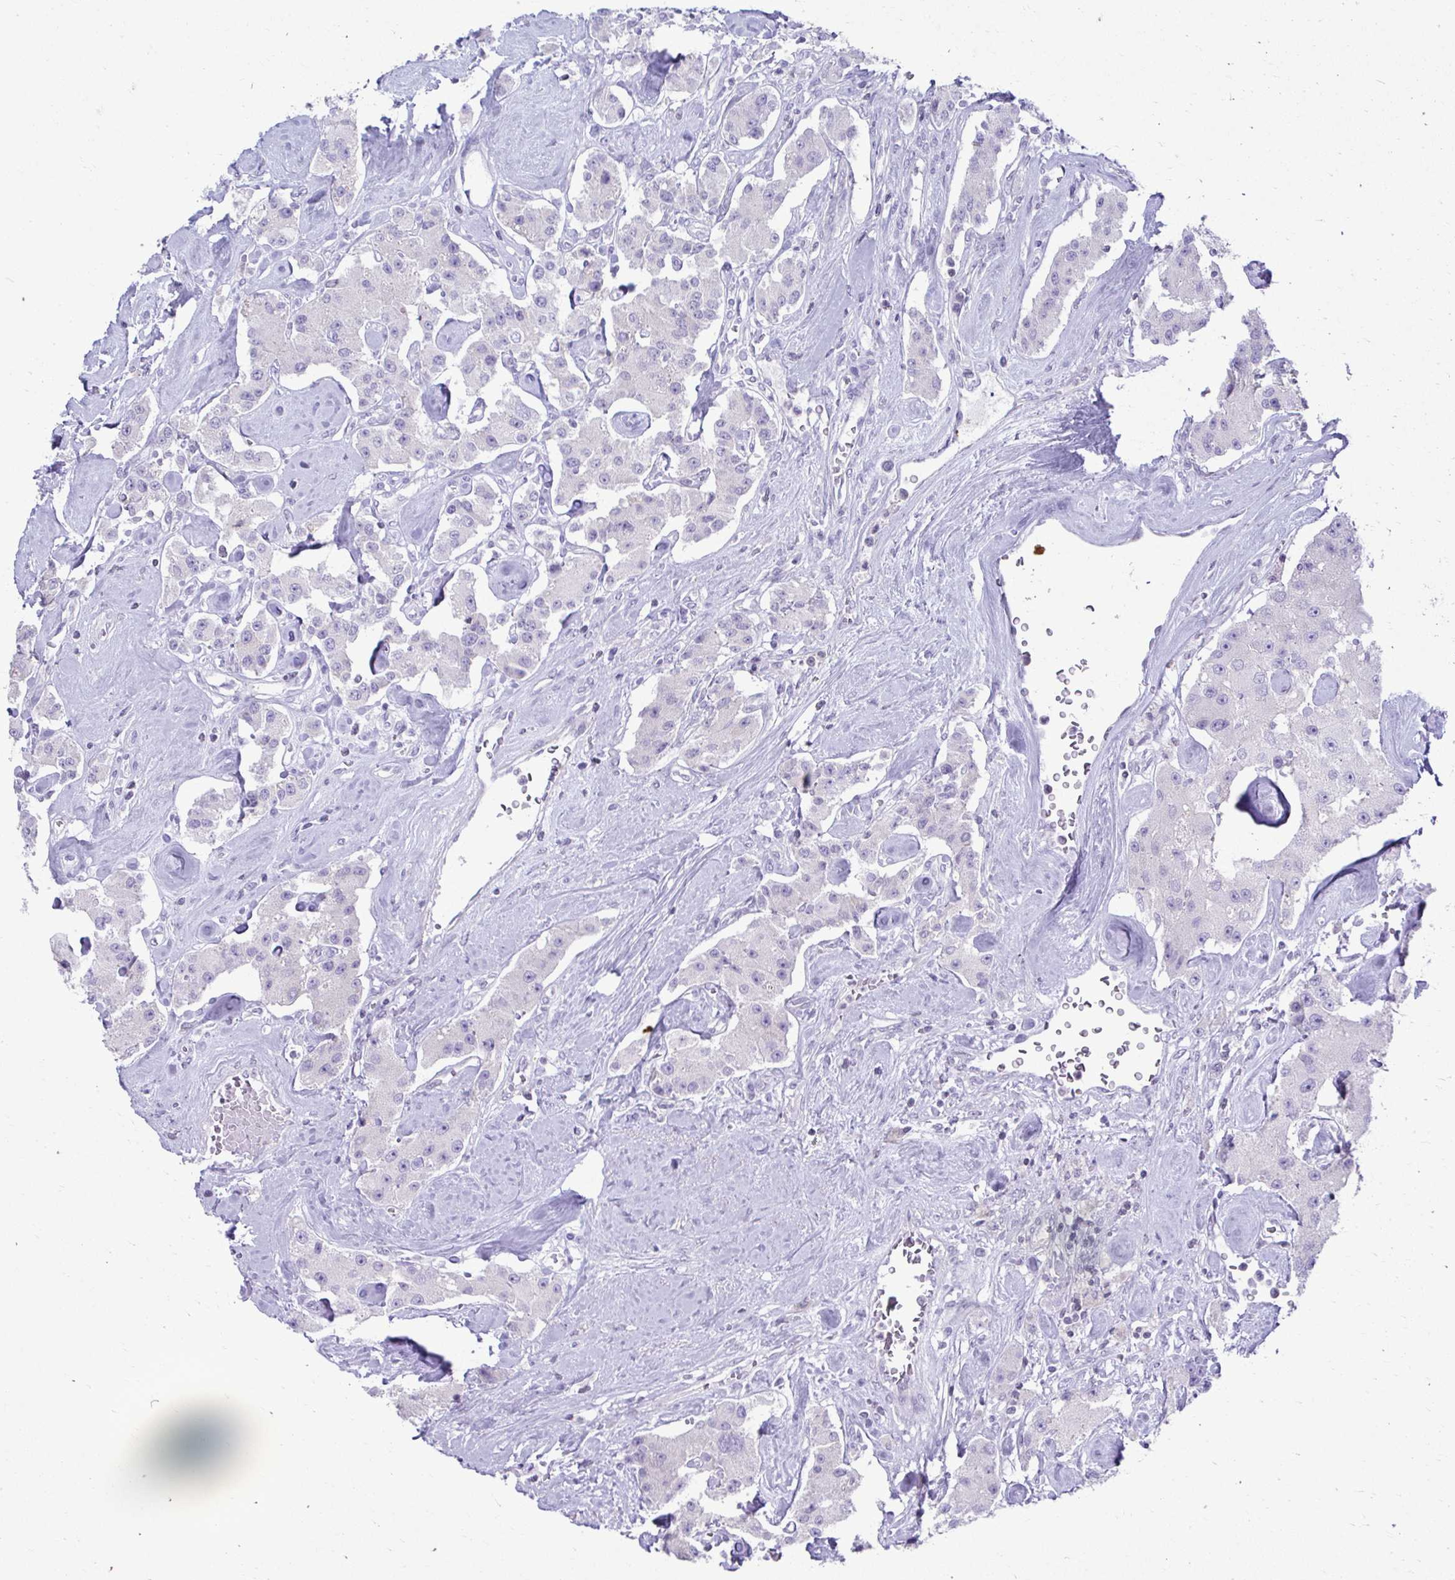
{"staining": {"intensity": "negative", "quantity": "none", "location": "none"}, "tissue": "carcinoid", "cell_type": "Tumor cells", "image_type": "cancer", "snomed": [{"axis": "morphology", "description": "Carcinoid, malignant, NOS"}, {"axis": "topography", "description": "Pancreas"}], "caption": "This is a micrograph of immunohistochemistry staining of carcinoid, which shows no positivity in tumor cells.", "gene": "OR7A5", "patient": {"sex": "male", "age": 41}}